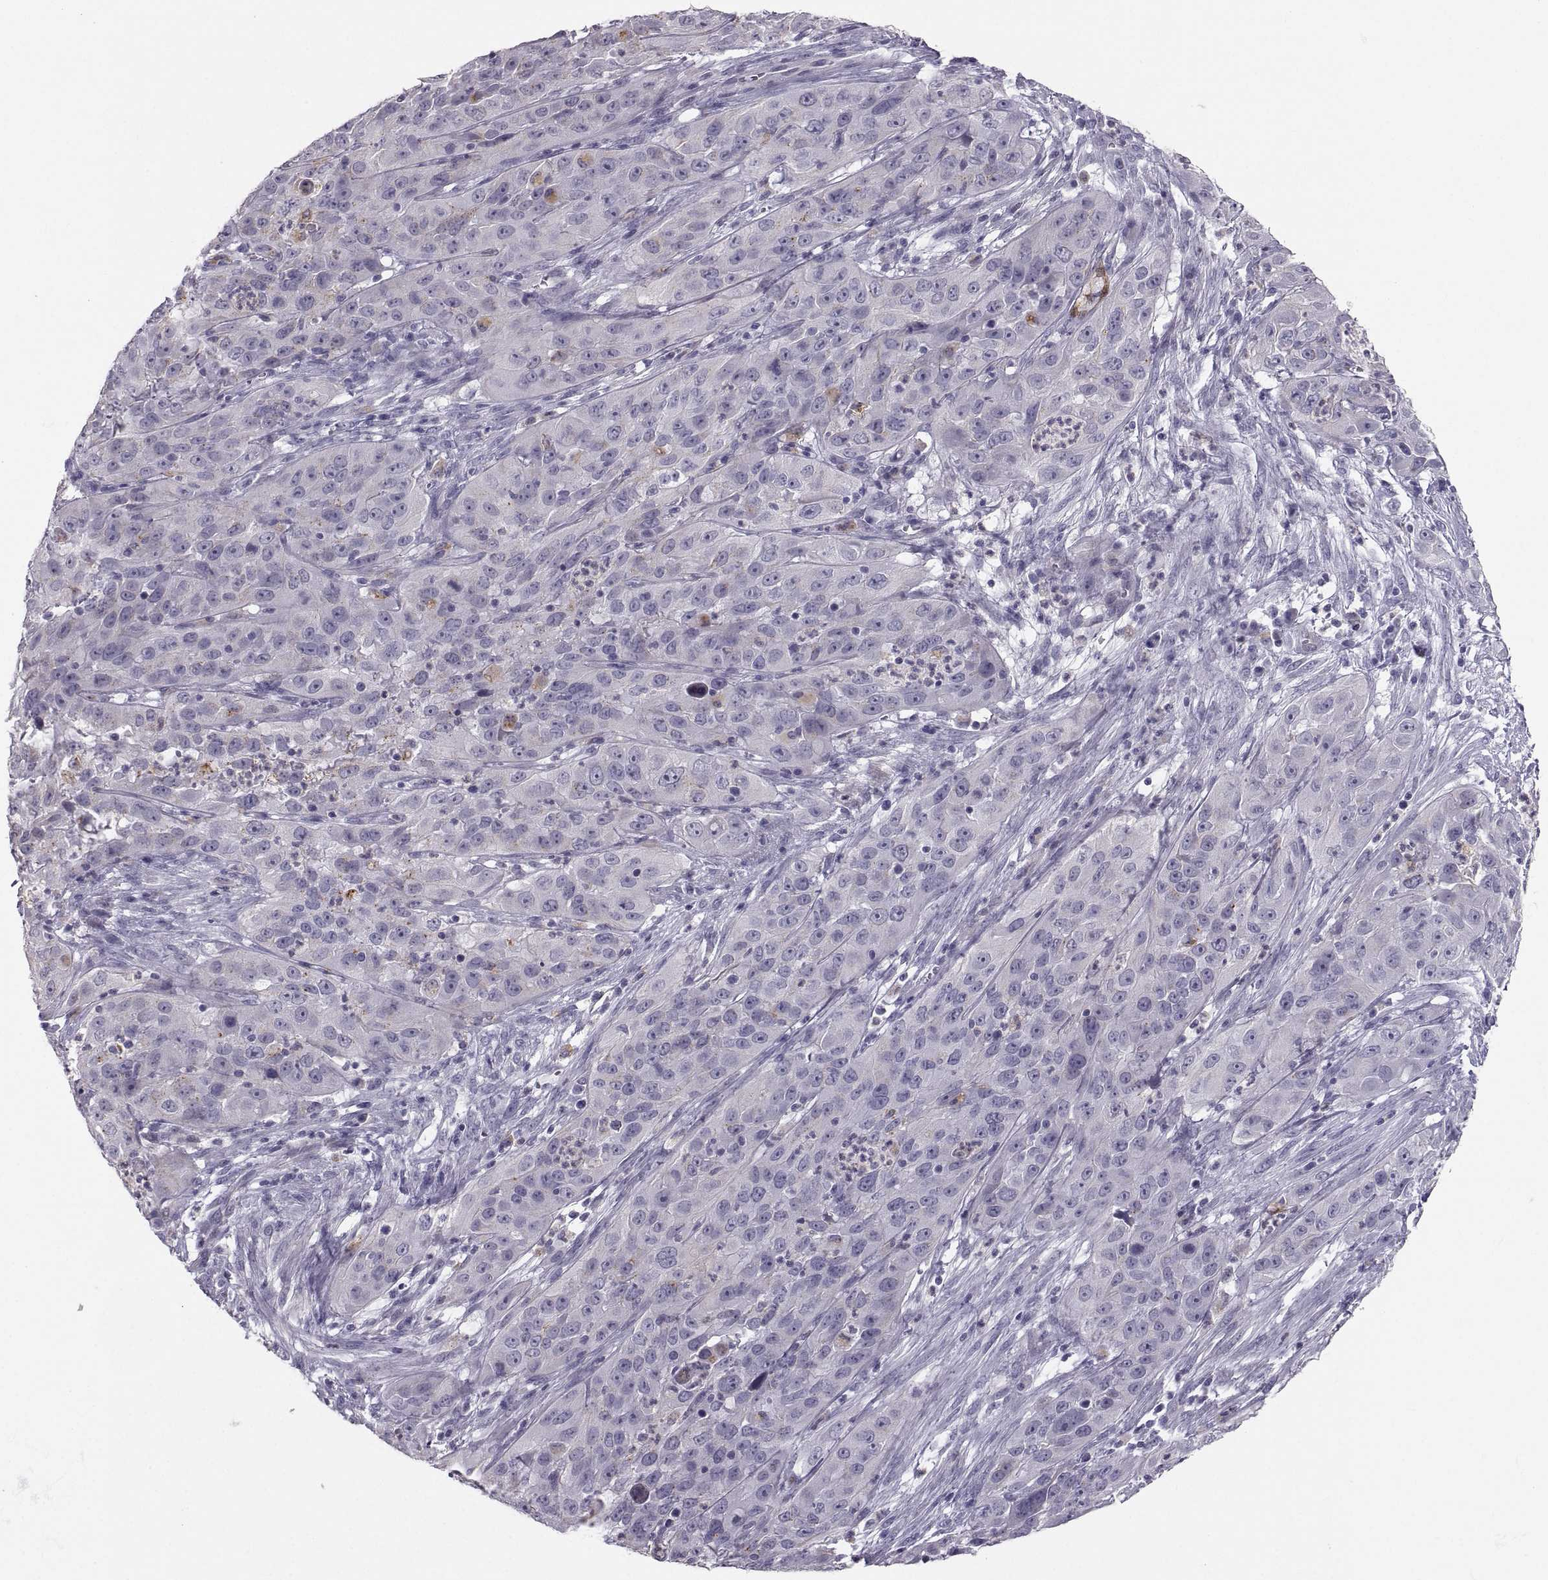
{"staining": {"intensity": "negative", "quantity": "none", "location": "none"}, "tissue": "cervical cancer", "cell_type": "Tumor cells", "image_type": "cancer", "snomed": [{"axis": "morphology", "description": "Squamous cell carcinoma, NOS"}, {"axis": "topography", "description": "Cervix"}], "caption": "An image of cervical cancer stained for a protein displays no brown staining in tumor cells.", "gene": "PGM5", "patient": {"sex": "female", "age": 32}}